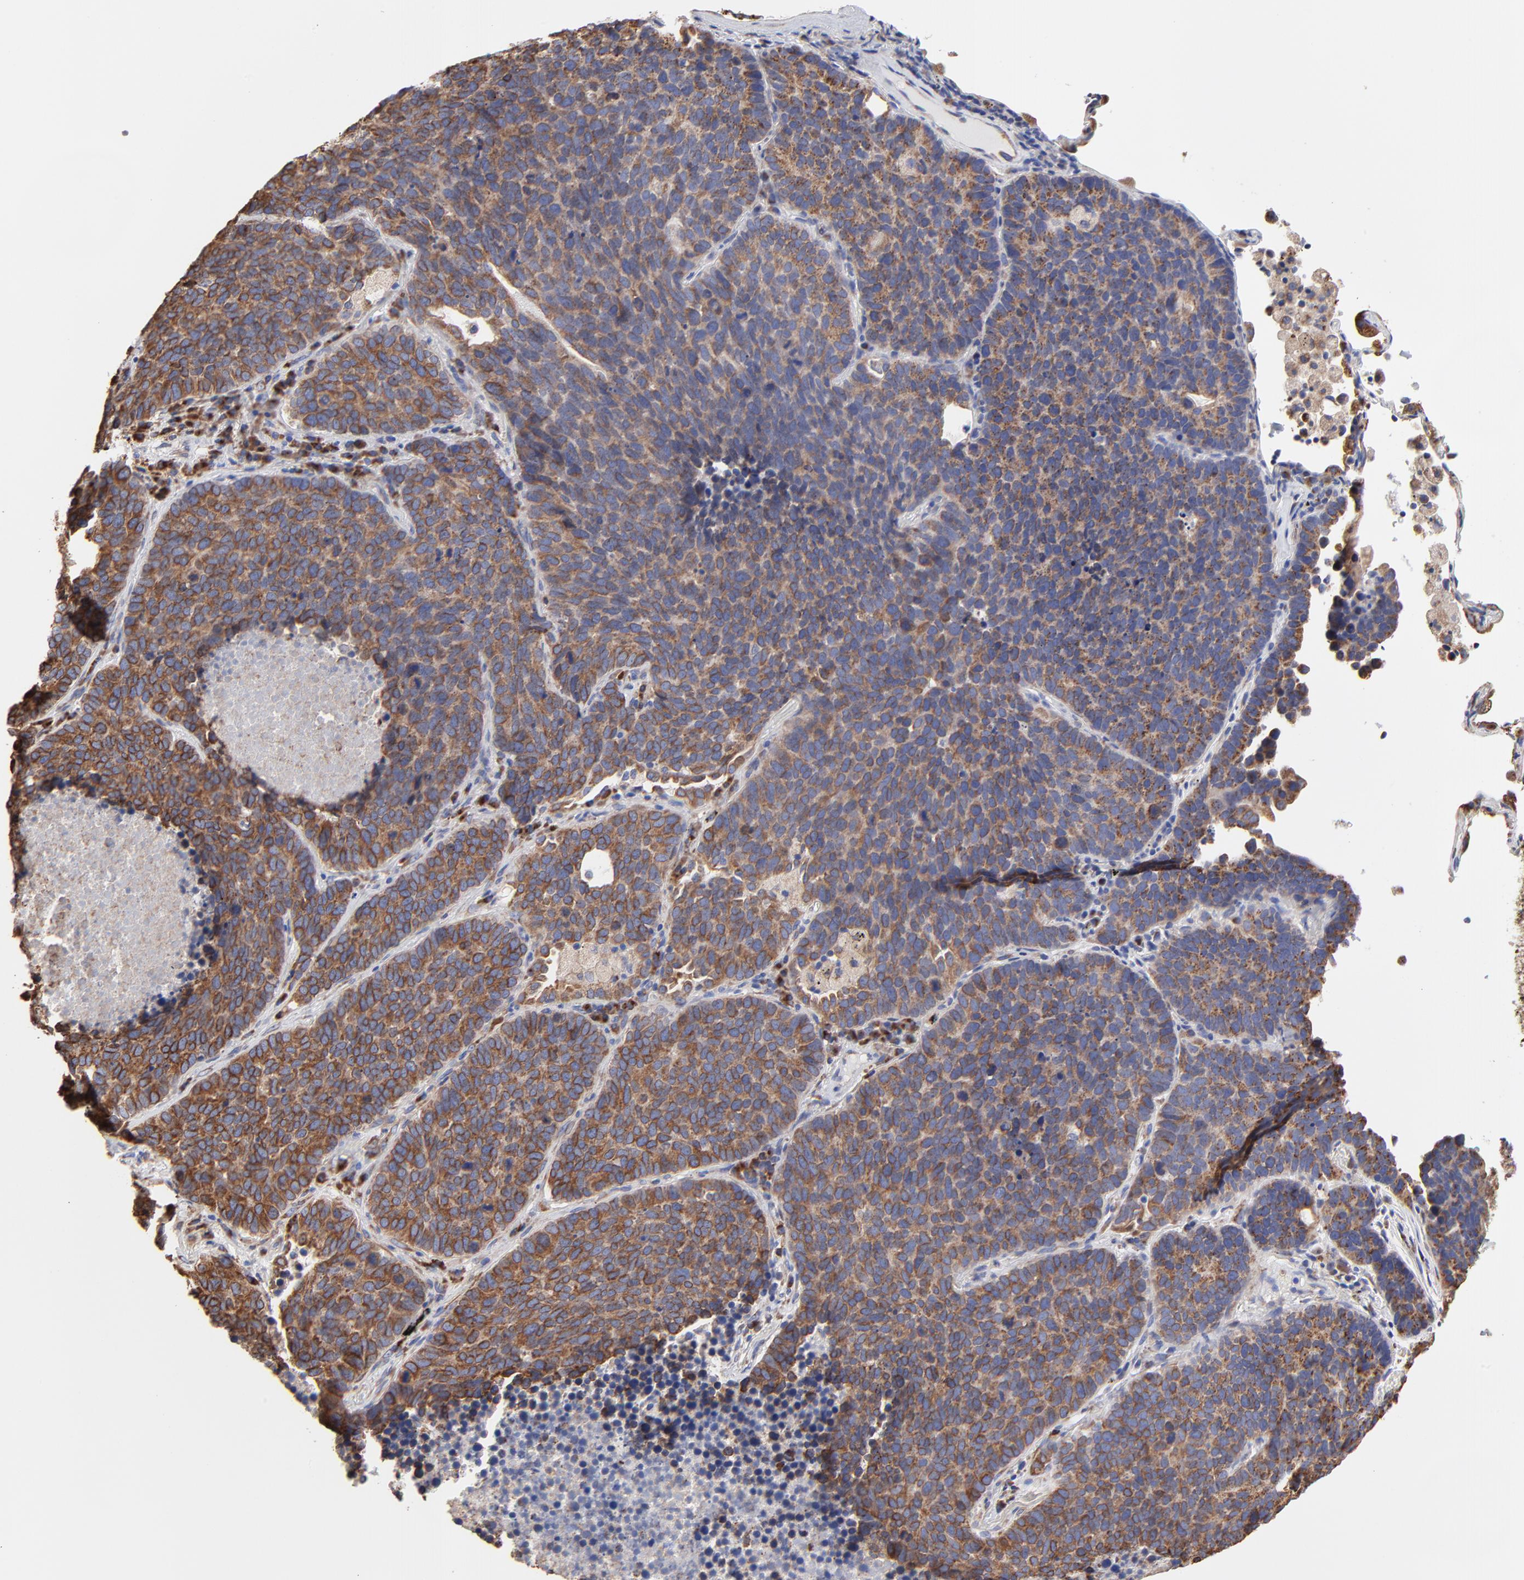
{"staining": {"intensity": "moderate", "quantity": ">75%", "location": "cytoplasmic/membranous"}, "tissue": "lung cancer", "cell_type": "Tumor cells", "image_type": "cancer", "snomed": [{"axis": "morphology", "description": "Neoplasm, malignant, NOS"}, {"axis": "topography", "description": "Lung"}], "caption": "Human lung cancer (malignant neoplasm) stained with a protein marker exhibits moderate staining in tumor cells.", "gene": "LMAN1", "patient": {"sex": "female", "age": 75}}